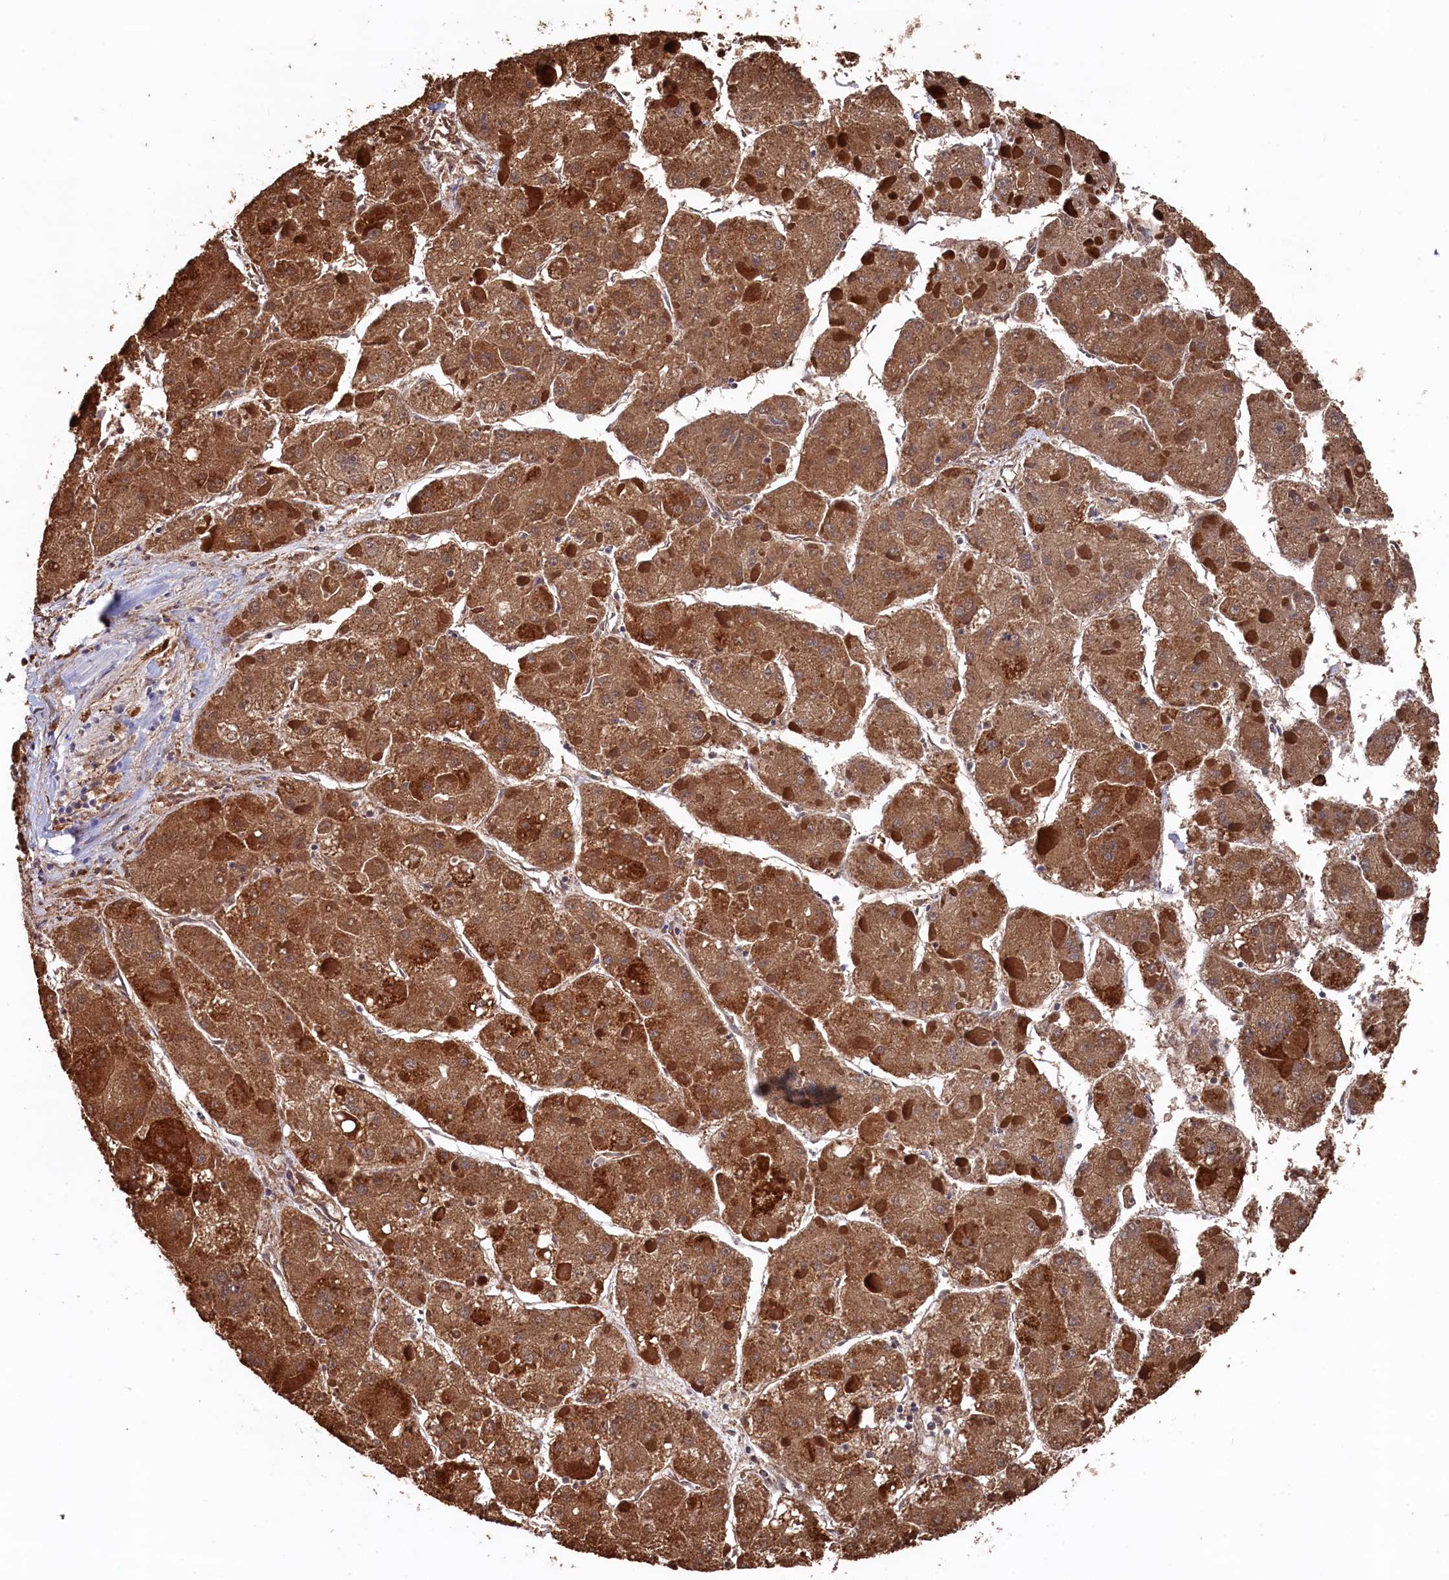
{"staining": {"intensity": "moderate", "quantity": ">75%", "location": "cytoplasmic/membranous"}, "tissue": "liver cancer", "cell_type": "Tumor cells", "image_type": "cancer", "snomed": [{"axis": "morphology", "description": "Carcinoma, Hepatocellular, NOS"}, {"axis": "topography", "description": "Liver"}], "caption": "Liver hepatocellular carcinoma stained for a protein (brown) exhibits moderate cytoplasmic/membranous positive positivity in approximately >75% of tumor cells.", "gene": "SLC12A4", "patient": {"sex": "female", "age": 73}}